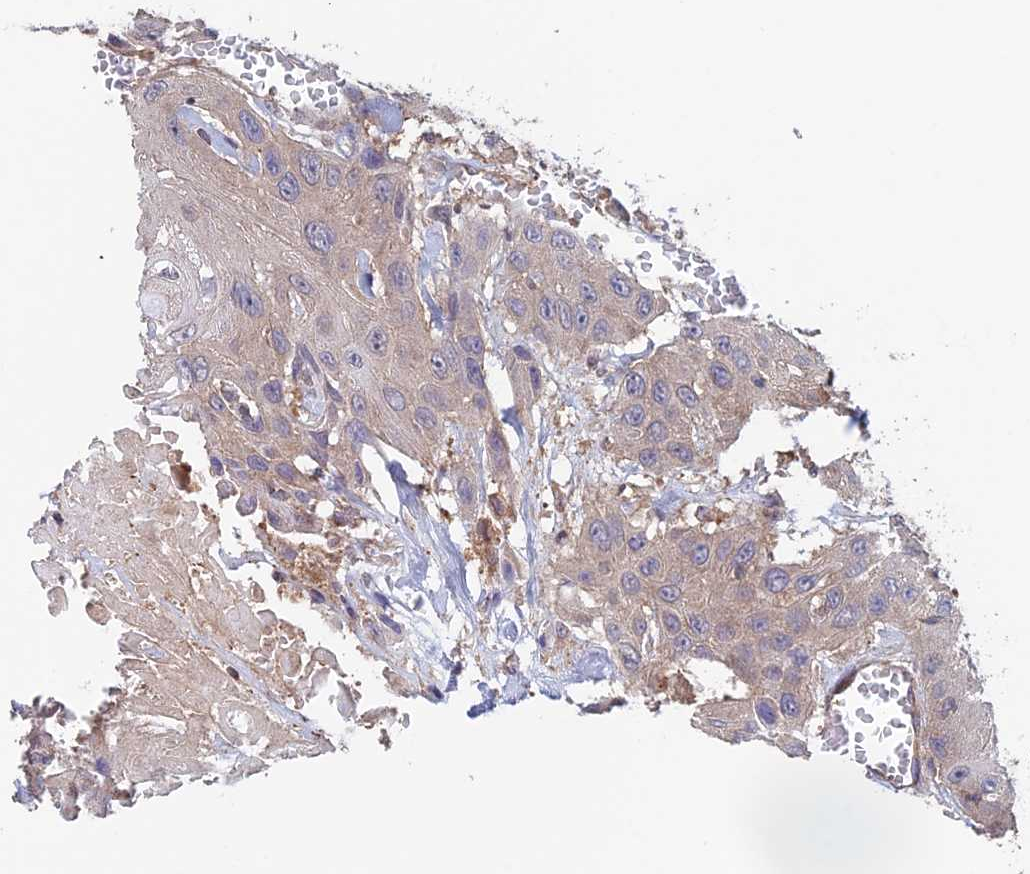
{"staining": {"intensity": "weak", "quantity": "25%-75%", "location": "cytoplasmic/membranous"}, "tissue": "head and neck cancer", "cell_type": "Tumor cells", "image_type": "cancer", "snomed": [{"axis": "morphology", "description": "Squamous cell carcinoma, NOS"}, {"axis": "topography", "description": "Head-Neck"}], "caption": "A photomicrograph of head and neck cancer (squamous cell carcinoma) stained for a protein reveals weak cytoplasmic/membranous brown staining in tumor cells.", "gene": "NUDT16L1", "patient": {"sex": "male", "age": 81}}